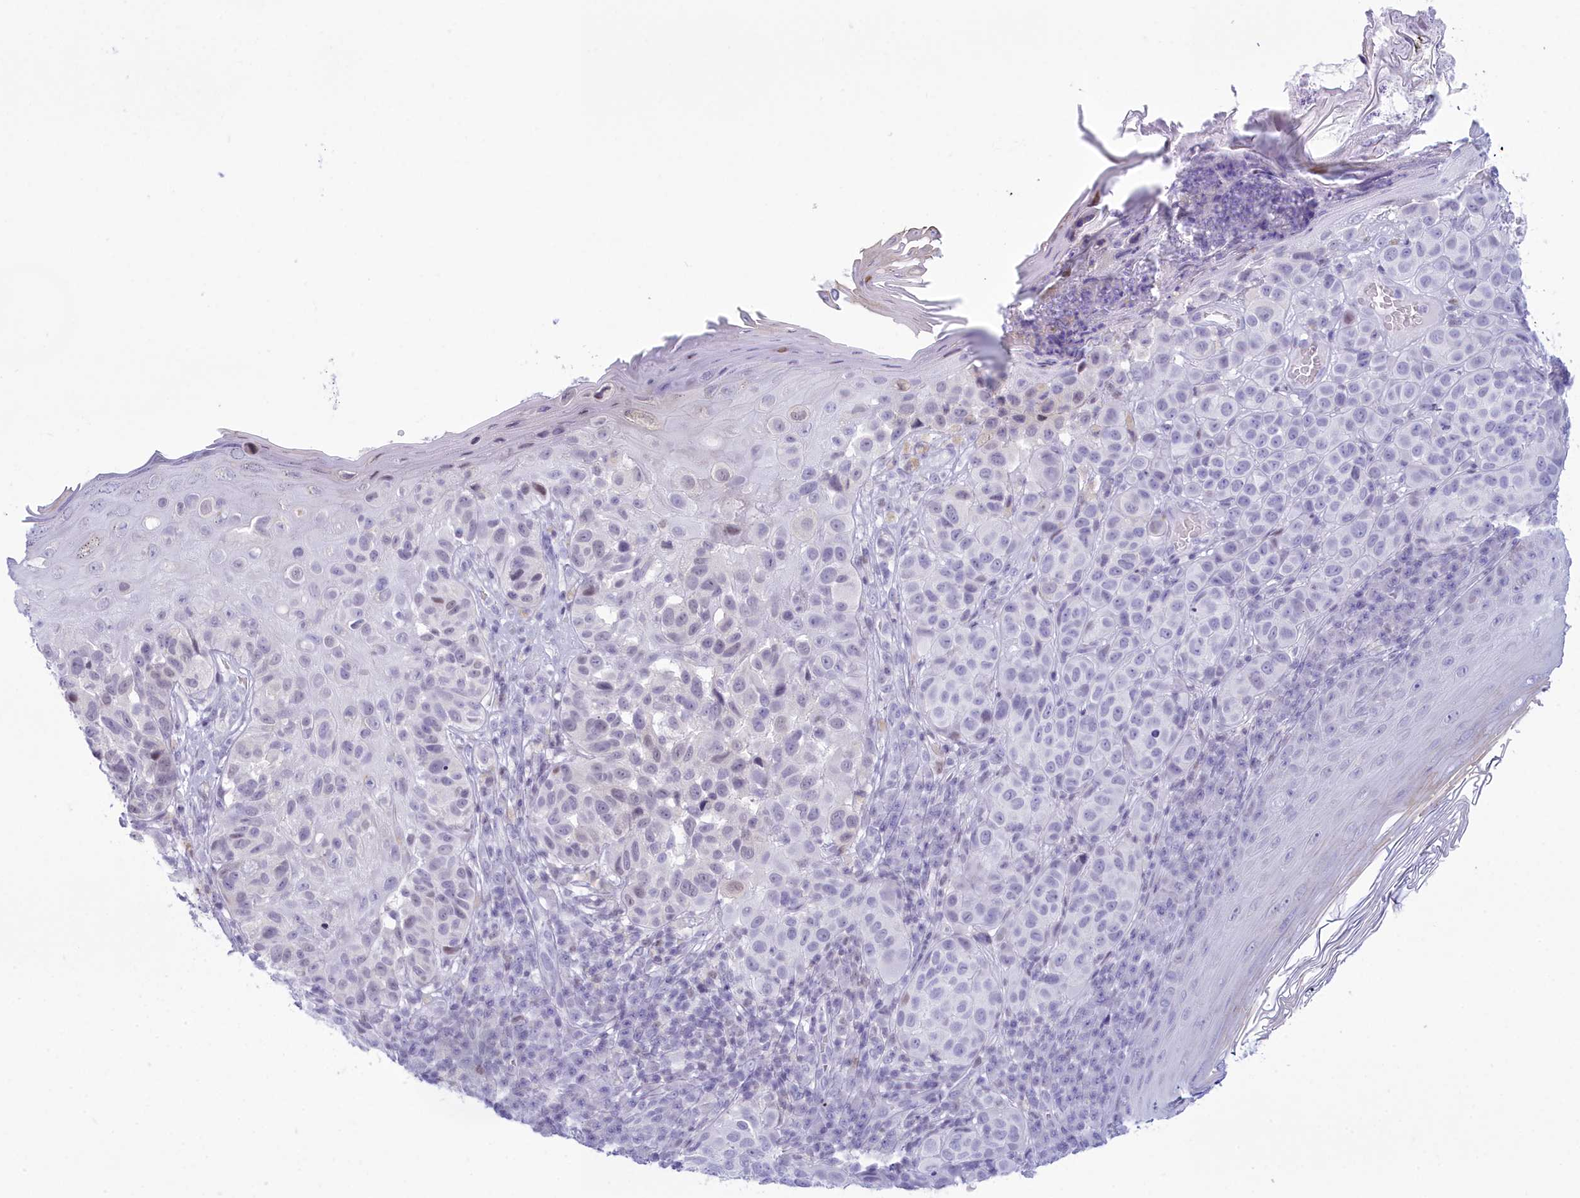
{"staining": {"intensity": "negative", "quantity": "none", "location": "none"}, "tissue": "melanoma", "cell_type": "Tumor cells", "image_type": "cancer", "snomed": [{"axis": "morphology", "description": "Malignant melanoma, NOS"}, {"axis": "topography", "description": "Skin"}], "caption": "A high-resolution image shows immunohistochemistry staining of melanoma, which shows no significant positivity in tumor cells. (Immunohistochemistry, brightfield microscopy, high magnification).", "gene": "SNX20", "patient": {"sex": "male", "age": 38}}